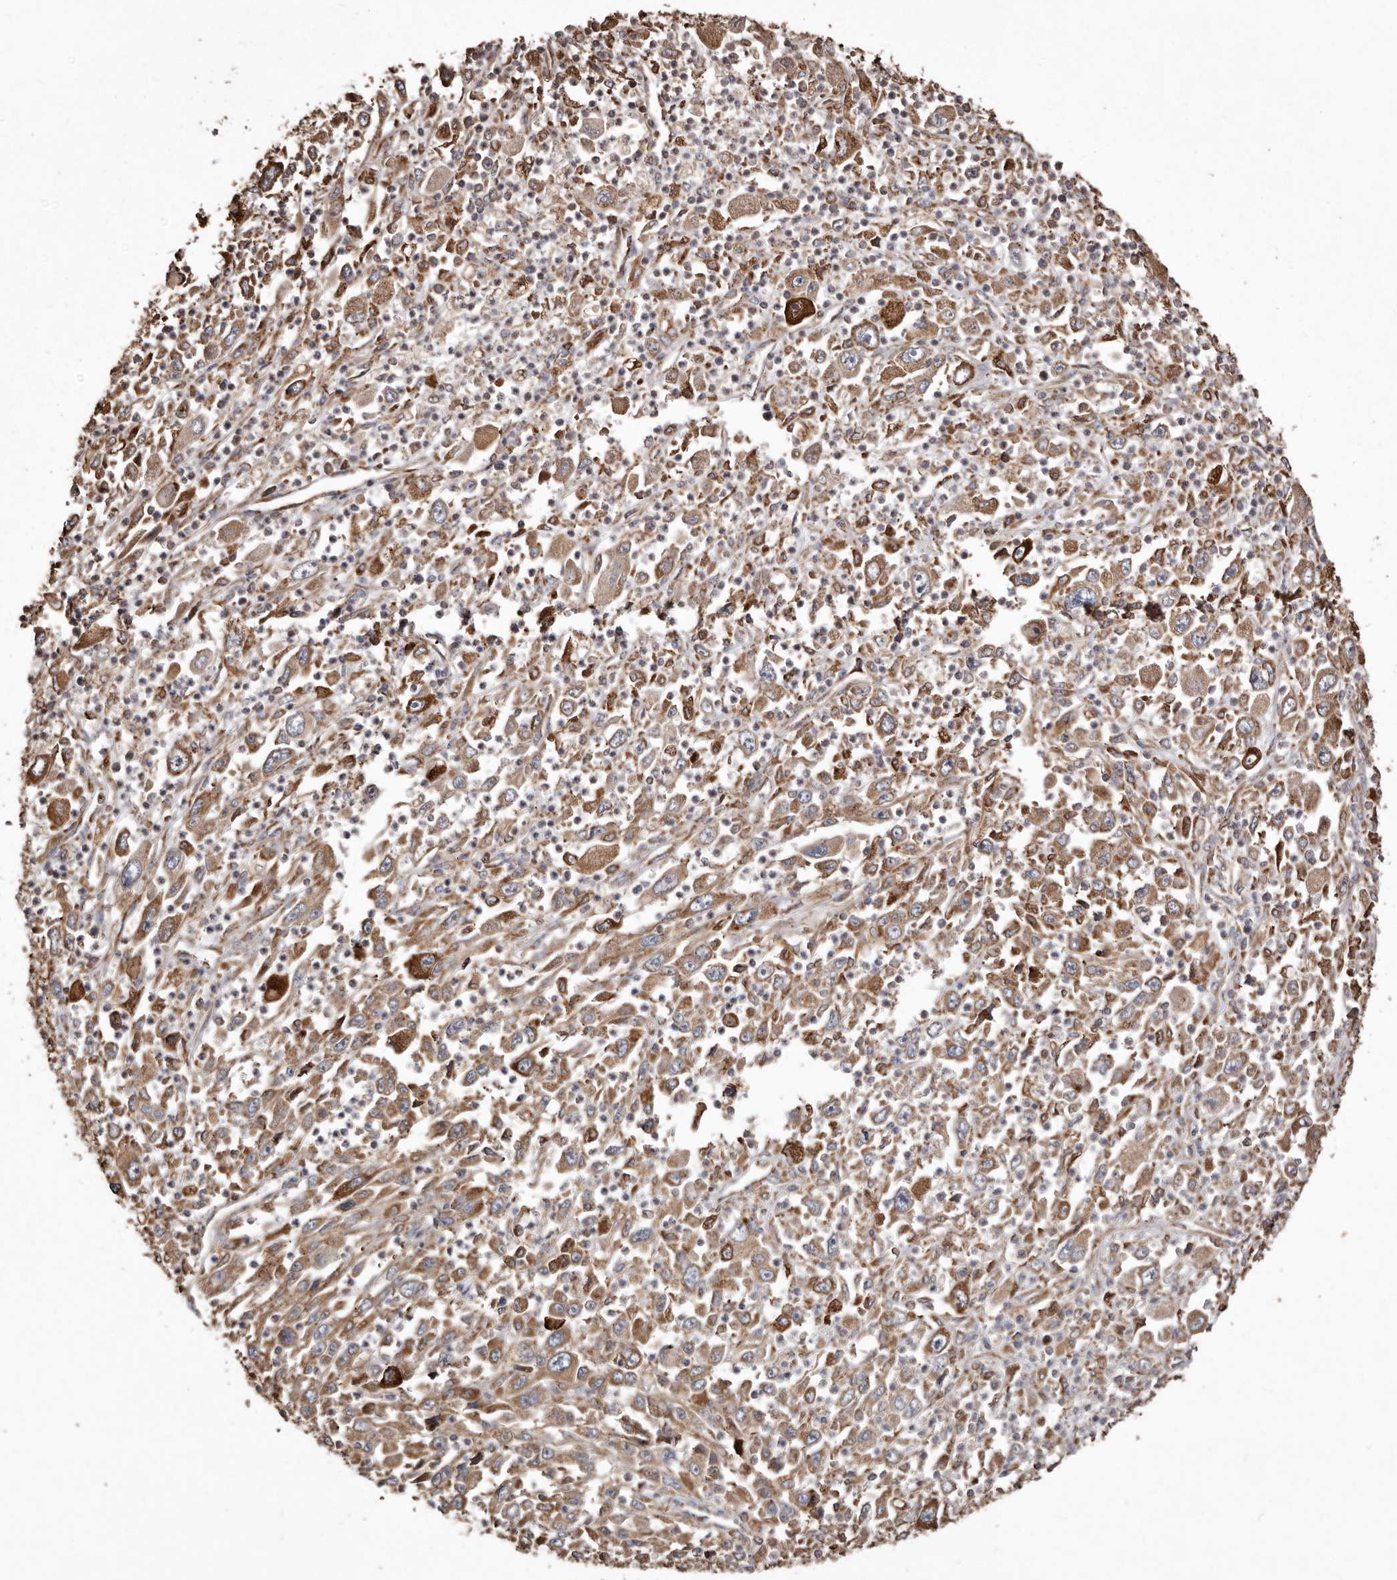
{"staining": {"intensity": "moderate", "quantity": ">75%", "location": "cytoplasmic/membranous"}, "tissue": "melanoma", "cell_type": "Tumor cells", "image_type": "cancer", "snomed": [{"axis": "morphology", "description": "Malignant melanoma, Metastatic site"}, {"axis": "topography", "description": "Skin"}], "caption": "The immunohistochemical stain labels moderate cytoplasmic/membranous expression in tumor cells of melanoma tissue.", "gene": "STEAP2", "patient": {"sex": "female", "age": 56}}